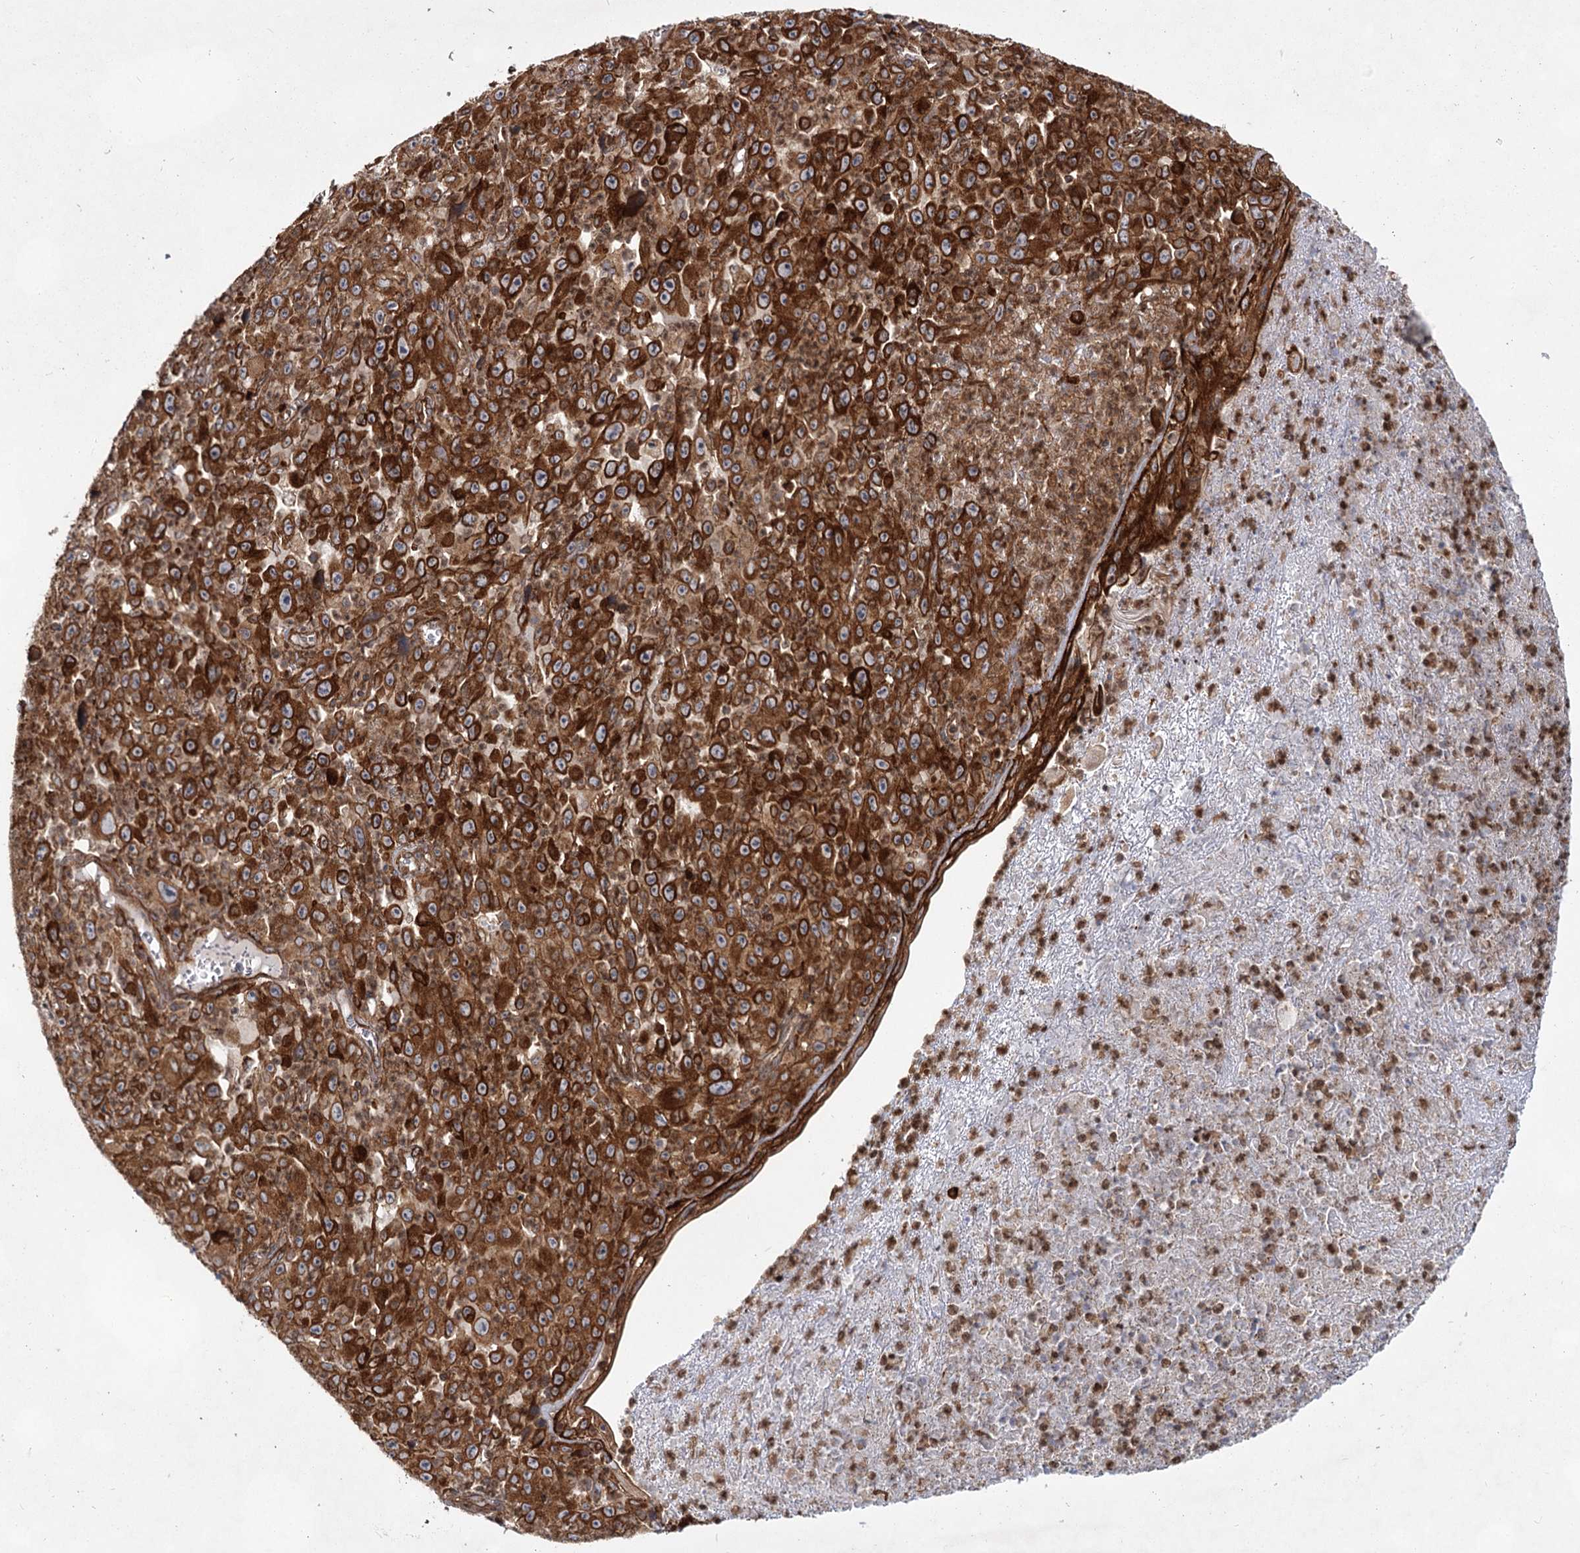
{"staining": {"intensity": "strong", "quantity": ">75%", "location": "cytoplasmic/membranous"}, "tissue": "melanoma", "cell_type": "Tumor cells", "image_type": "cancer", "snomed": [{"axis": "morphology", "description": "Malignant melanoma, Metastatic site"}, {"axis": "topography", "description": "Skin"}], "caption": "An image of human melanoma stained for a protein reveals strong cytoplasmic/membranous brown staining in tumor cells.", "gene": "IQSEC1", "patient": {"sex": "female", "age": 56}}